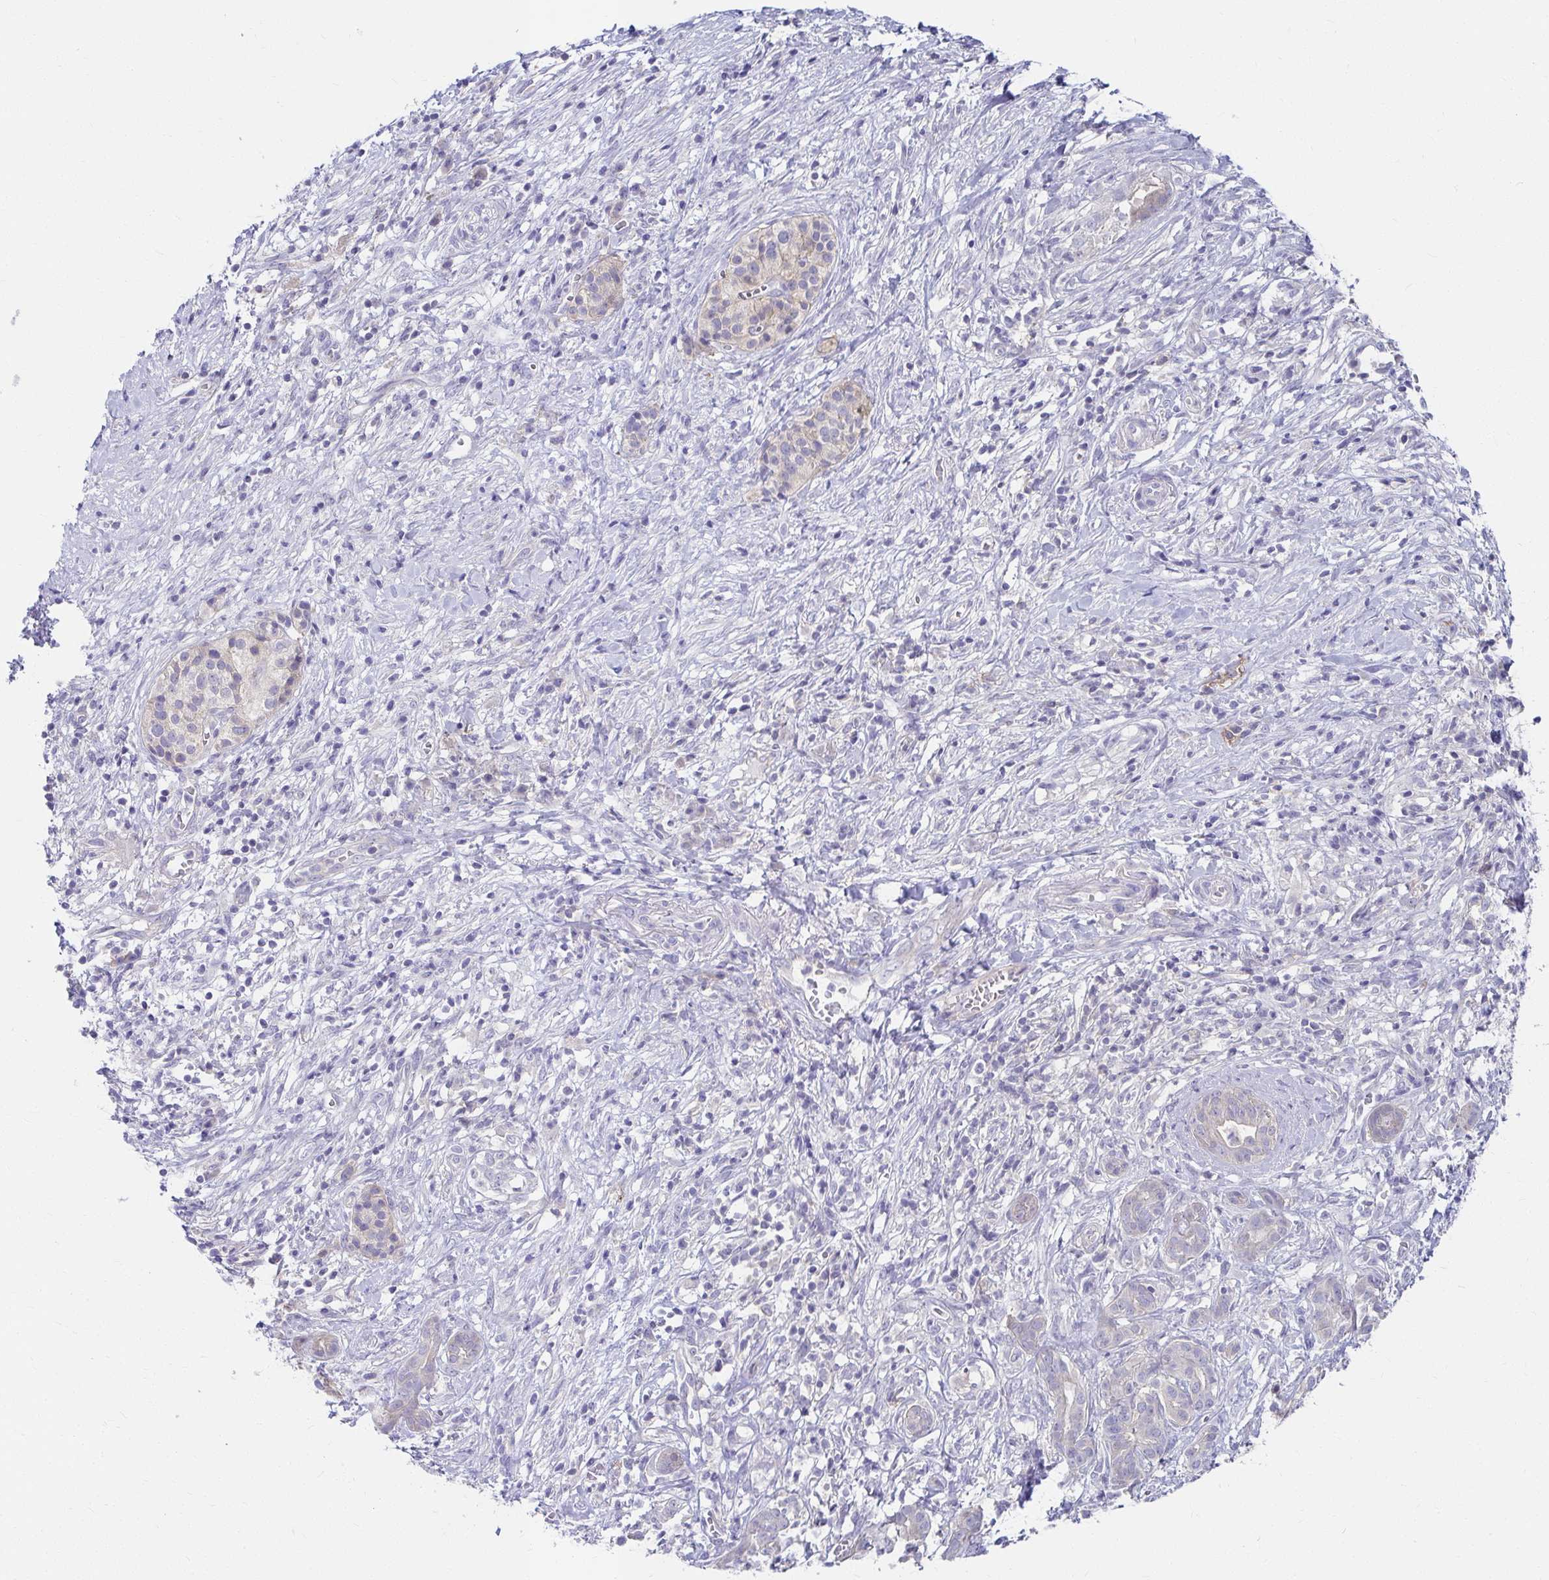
{"staining": {"intensity": "weak", "quantity": "<25%", "location": "cytoplasmic/membranous"}, "tissue": "pancreatic cancer", "cell_type": "Tumor cells", "image_type": "cancer", "snomed": [{"axis": "morphology", "description": "Adenocarcinoma, NOS"}, {"axis": "topography", "description": "Pancreas"}], "caption": "IHC of human adenocarcinoma (pancreatic) exhibits no staining in tumor cells. (Brightfield microscopy of DAB (3,3'-diaminobenzidine) immunohistochemistry (IHC) at high magnification).", "gene": "C19orf81", "patient": {"sex": "male", "age": 61}}